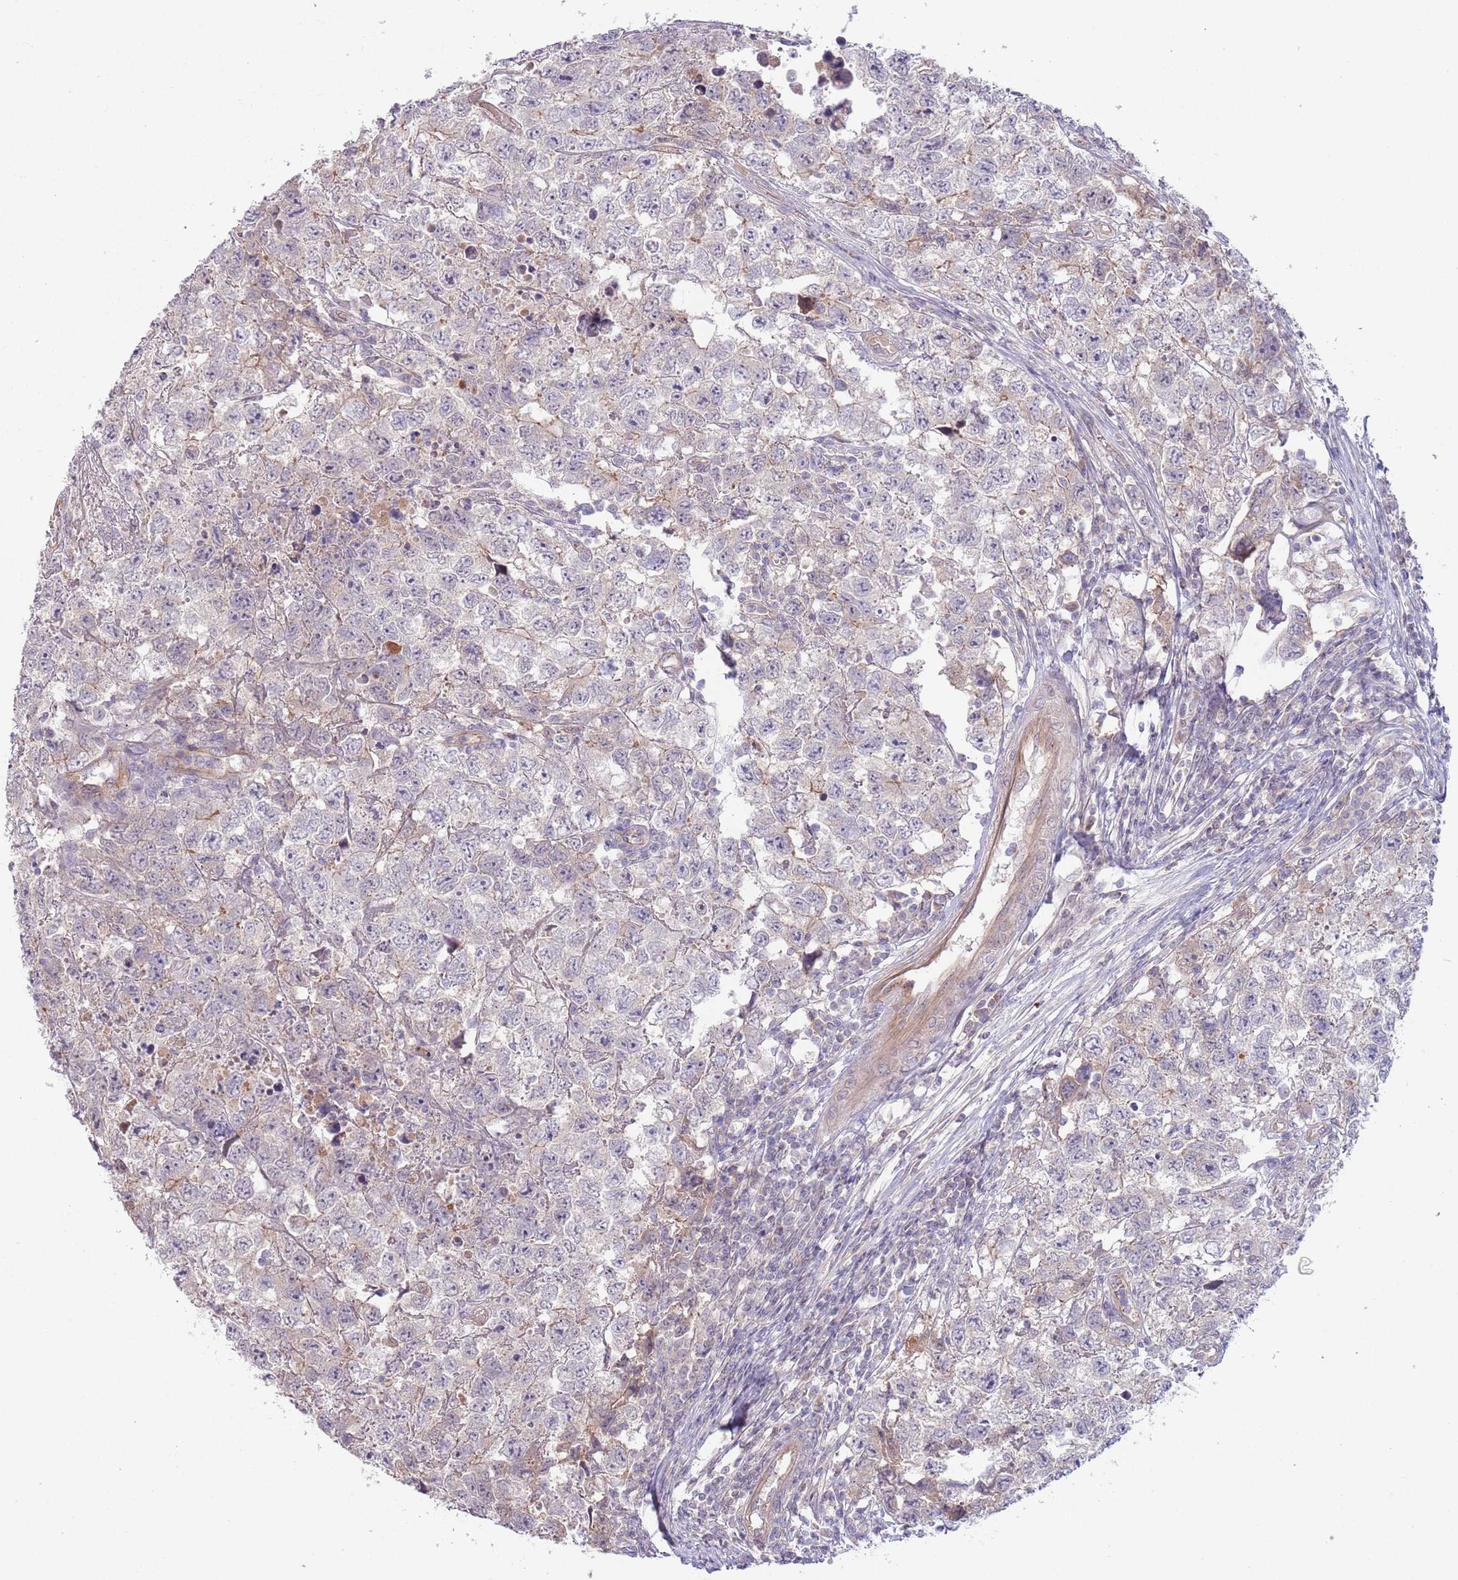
{"staining": {"intensity": "negative", "quantity": "none", "location": "none"}, "tissue": "testis cancer", "cell_type": "Tumor cells", "image_type": "cancer", "snomed": [{"axis": "morphology", "description": "Carcinoma, Embryonal, NOS"}, {"axis": "topography", "description": "Testis"}], "caption": "Immunohistochemical staining of testis cancer (embryonal carcinoma) displays no significant staining in tumor cells.", "gene": "SAV1", "patient": {"sex": "male", "age": 22}}